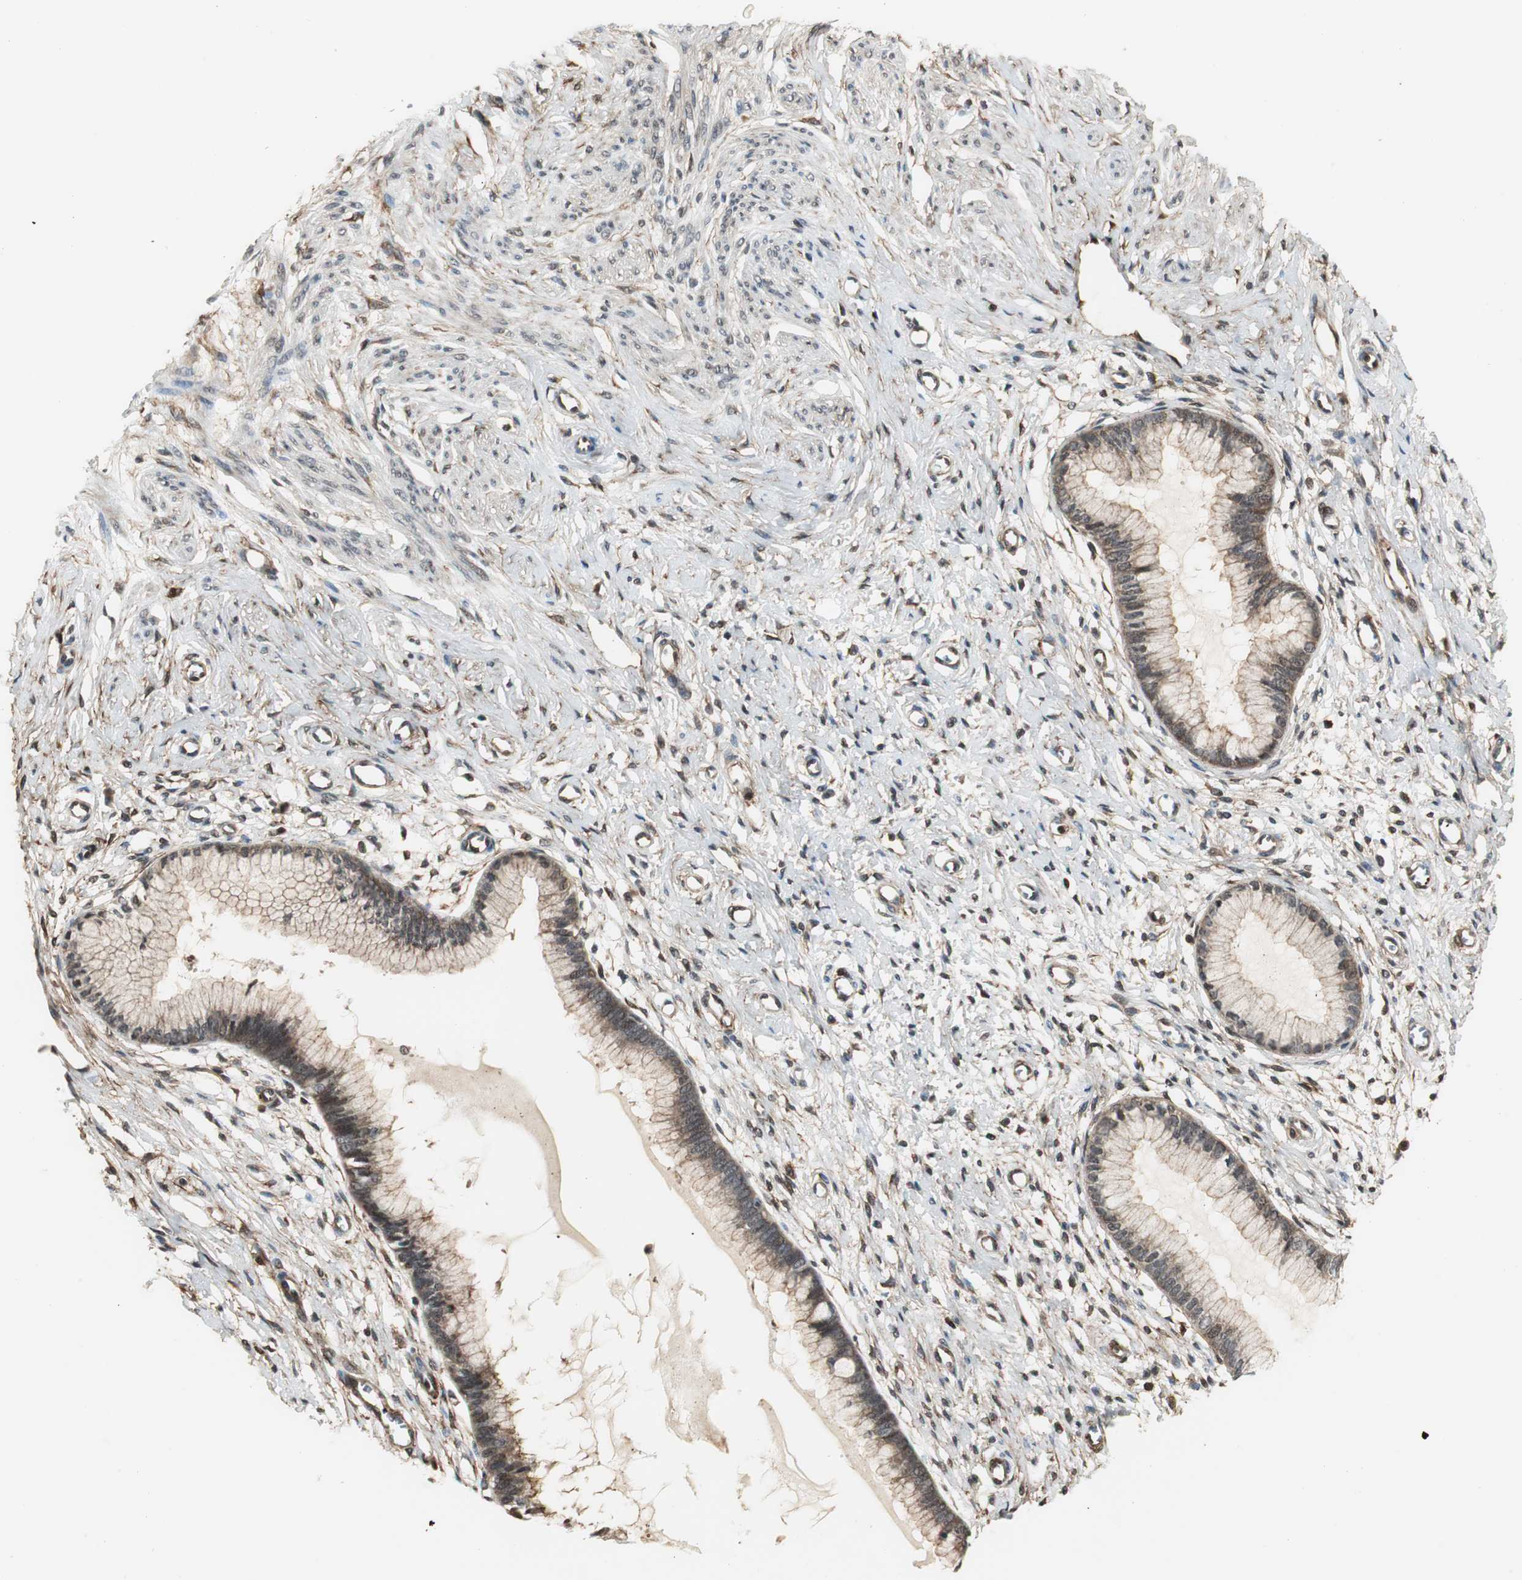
{"staining": {"intensity": "weak", "quantity": ">75%", "location": "cytoplasmic/membranous"}, "tissue": "cervix", "cell_type": "Glandular cells", "image_type": "normal", "snomed": [{"axis": "morphology", "description": "Normal tissue, NOS"}, {"axis": "topography", "description": "Cervix"}], "caption": "The histopathology image exhibits immunohistochemical staining of benign cervix. There is weak cytoplasmic/membranous expression is present in approximately >75% of glandular cells.", "gene": "PTPN11", "patient": {"sex": "female", "age": 55}}